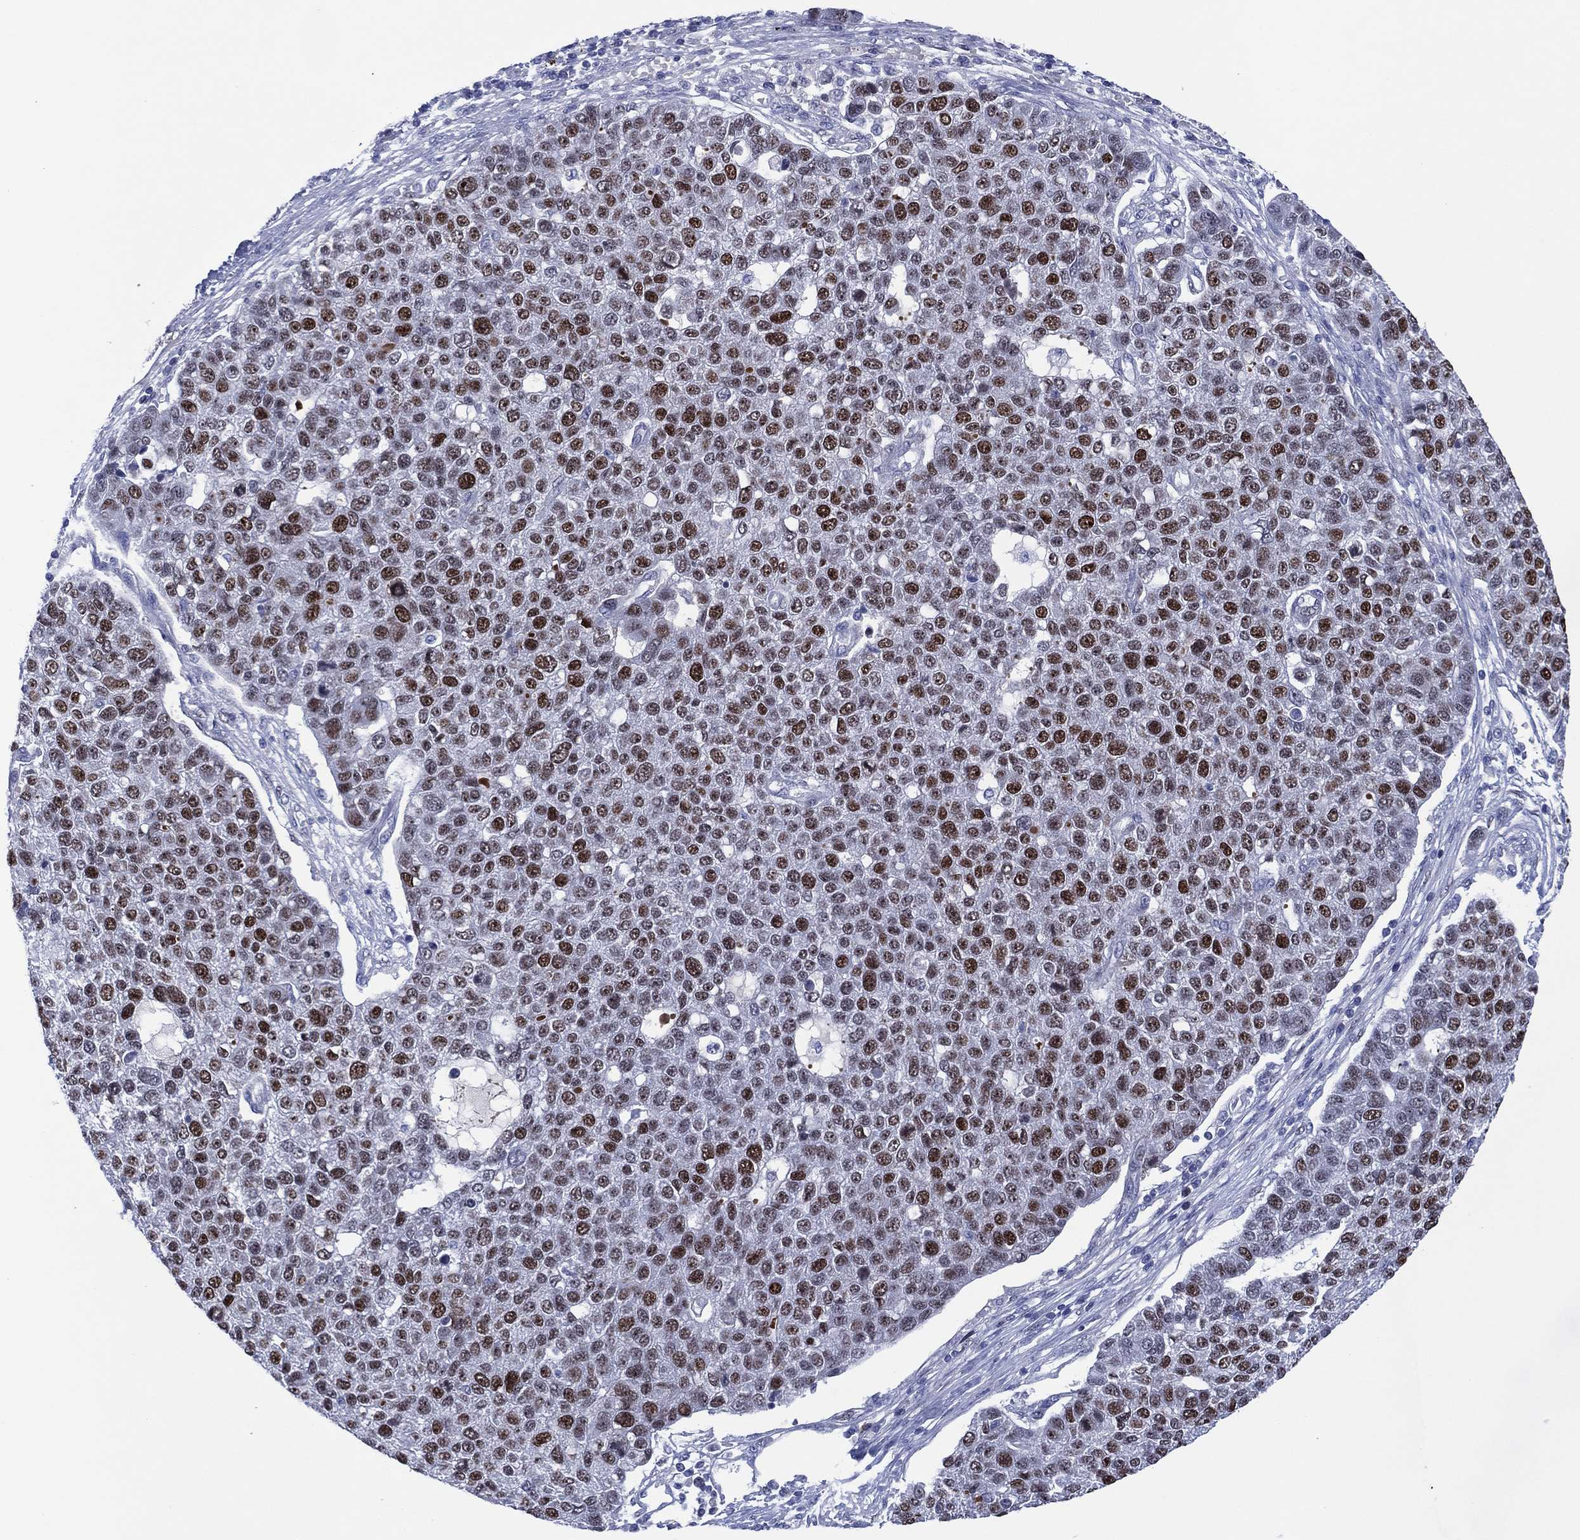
{"staining": {"intensity": "strong", "quantity": "25%-75%", "location": "nuclear"}, "tissue": "pancreatic cancer", "cell_type": "Tumor cells", "image_type": "cancer", "snomed": [{"axis": "morphology", "description": "Adenocarcinoma, NOS"}, {"axis": "topography", "description": "Pancreas"}], "caption": "The histopathology image shows immunohistochemical staining of adenocarcinoma (pancreatic). There is strong nuclear staining is identified in approximately 25%-75% of tumor cells. (DAB (3,3'-diaminobenzidine) IHC with brightfield microscopy, high magnification).", "gene": "GATA6", "patient": {"sex": "female", "age": 61}}